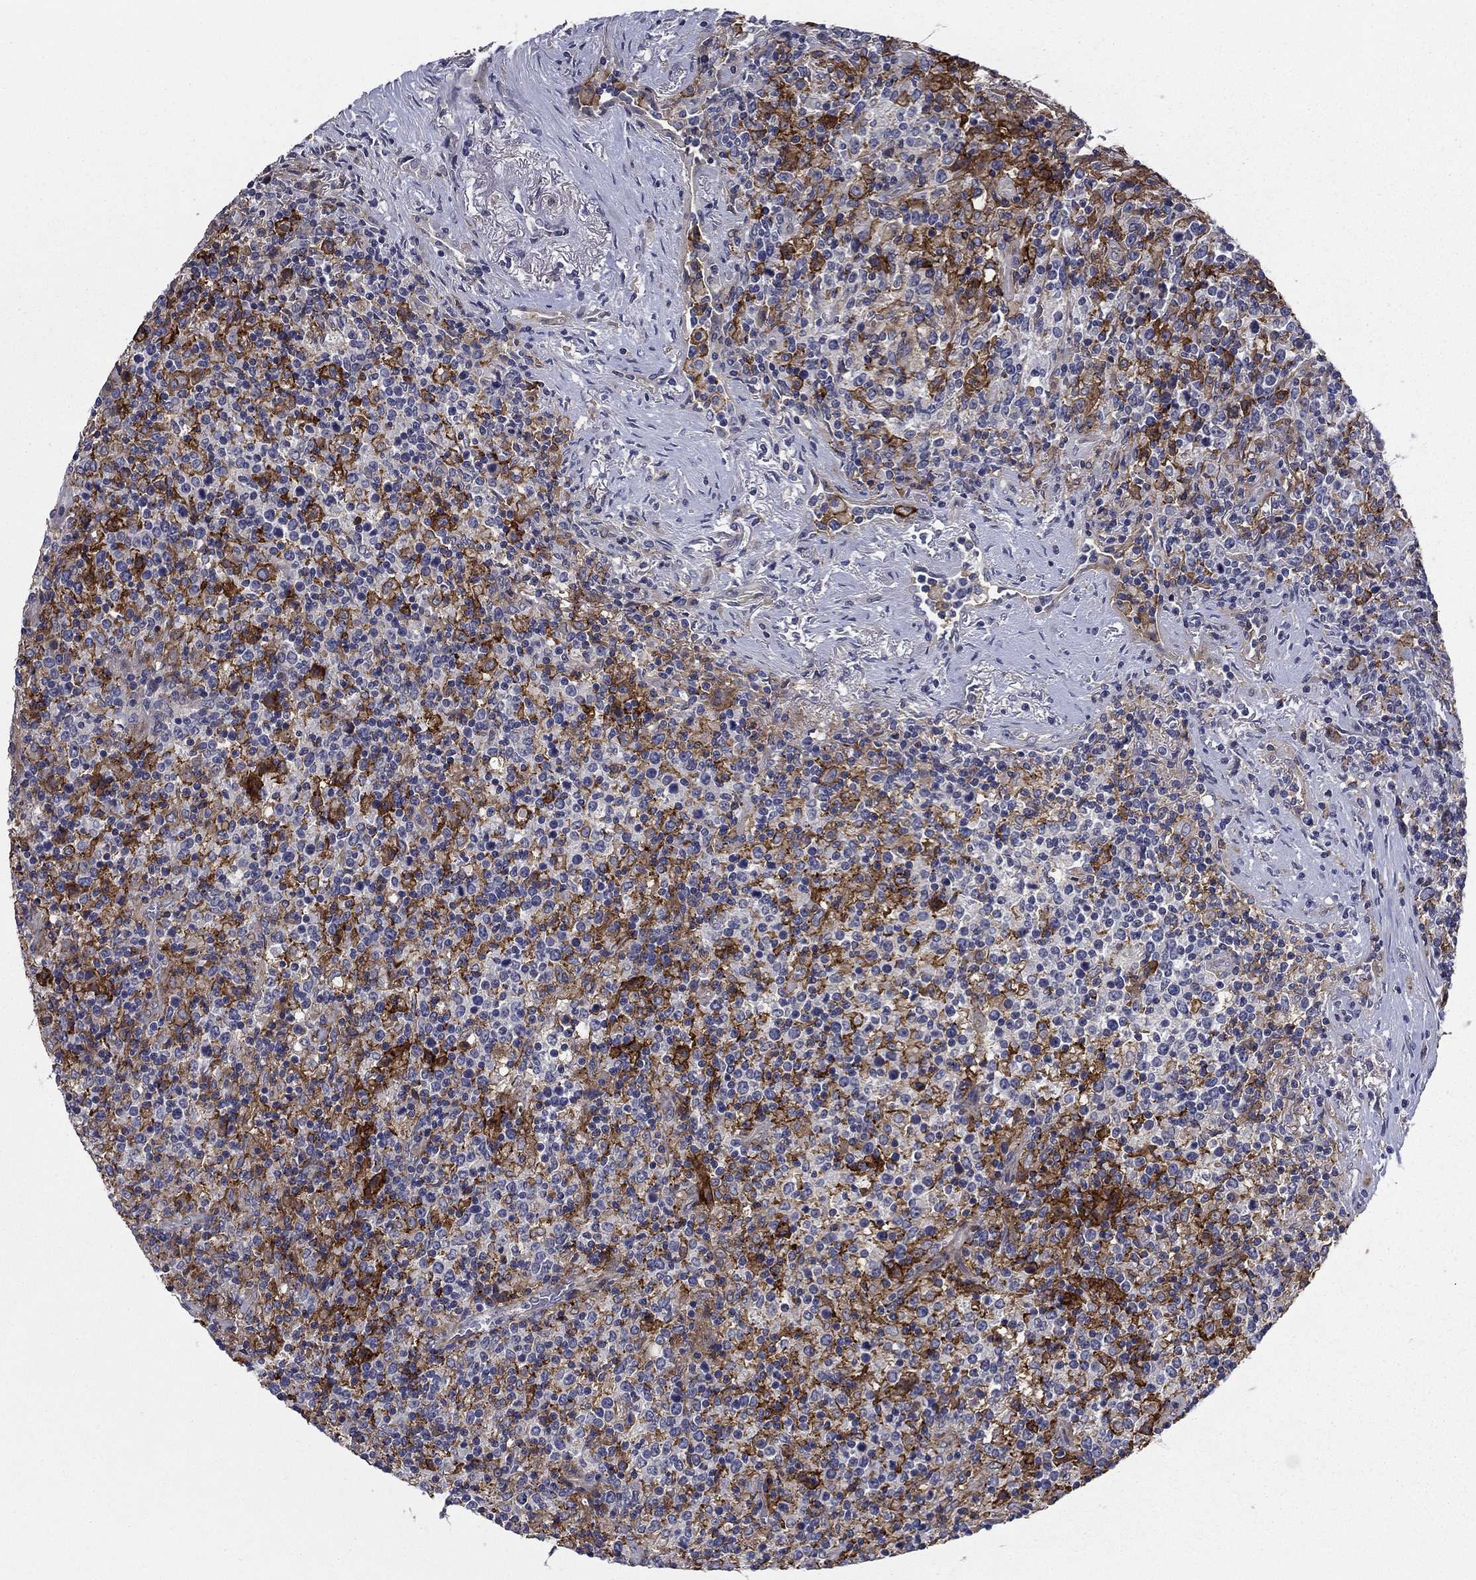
{"staining": {"intensity": "strong", "quantity": "<25%", "location": "cytoplasmic/membranous"}, "tissue": "lymphoma", "cell_type": "Tumor cells", "image_type": "cancer", "snomed": [{"axis": "morphology", "description": "Malignant lymphoma, non-Hodgkin's type, High grade"}, {"axis": "topography", "description": "Lung"}], "caption": "Malignant lymphoma, non-Hodgkin's type (high-grade) stained for a protein (brown) displays strong cytoplasmic/membranous positive positivity in approximately <25% of tumor cells.", "gene": "CD274", "patient": {"sex": "male", "age": 79}}